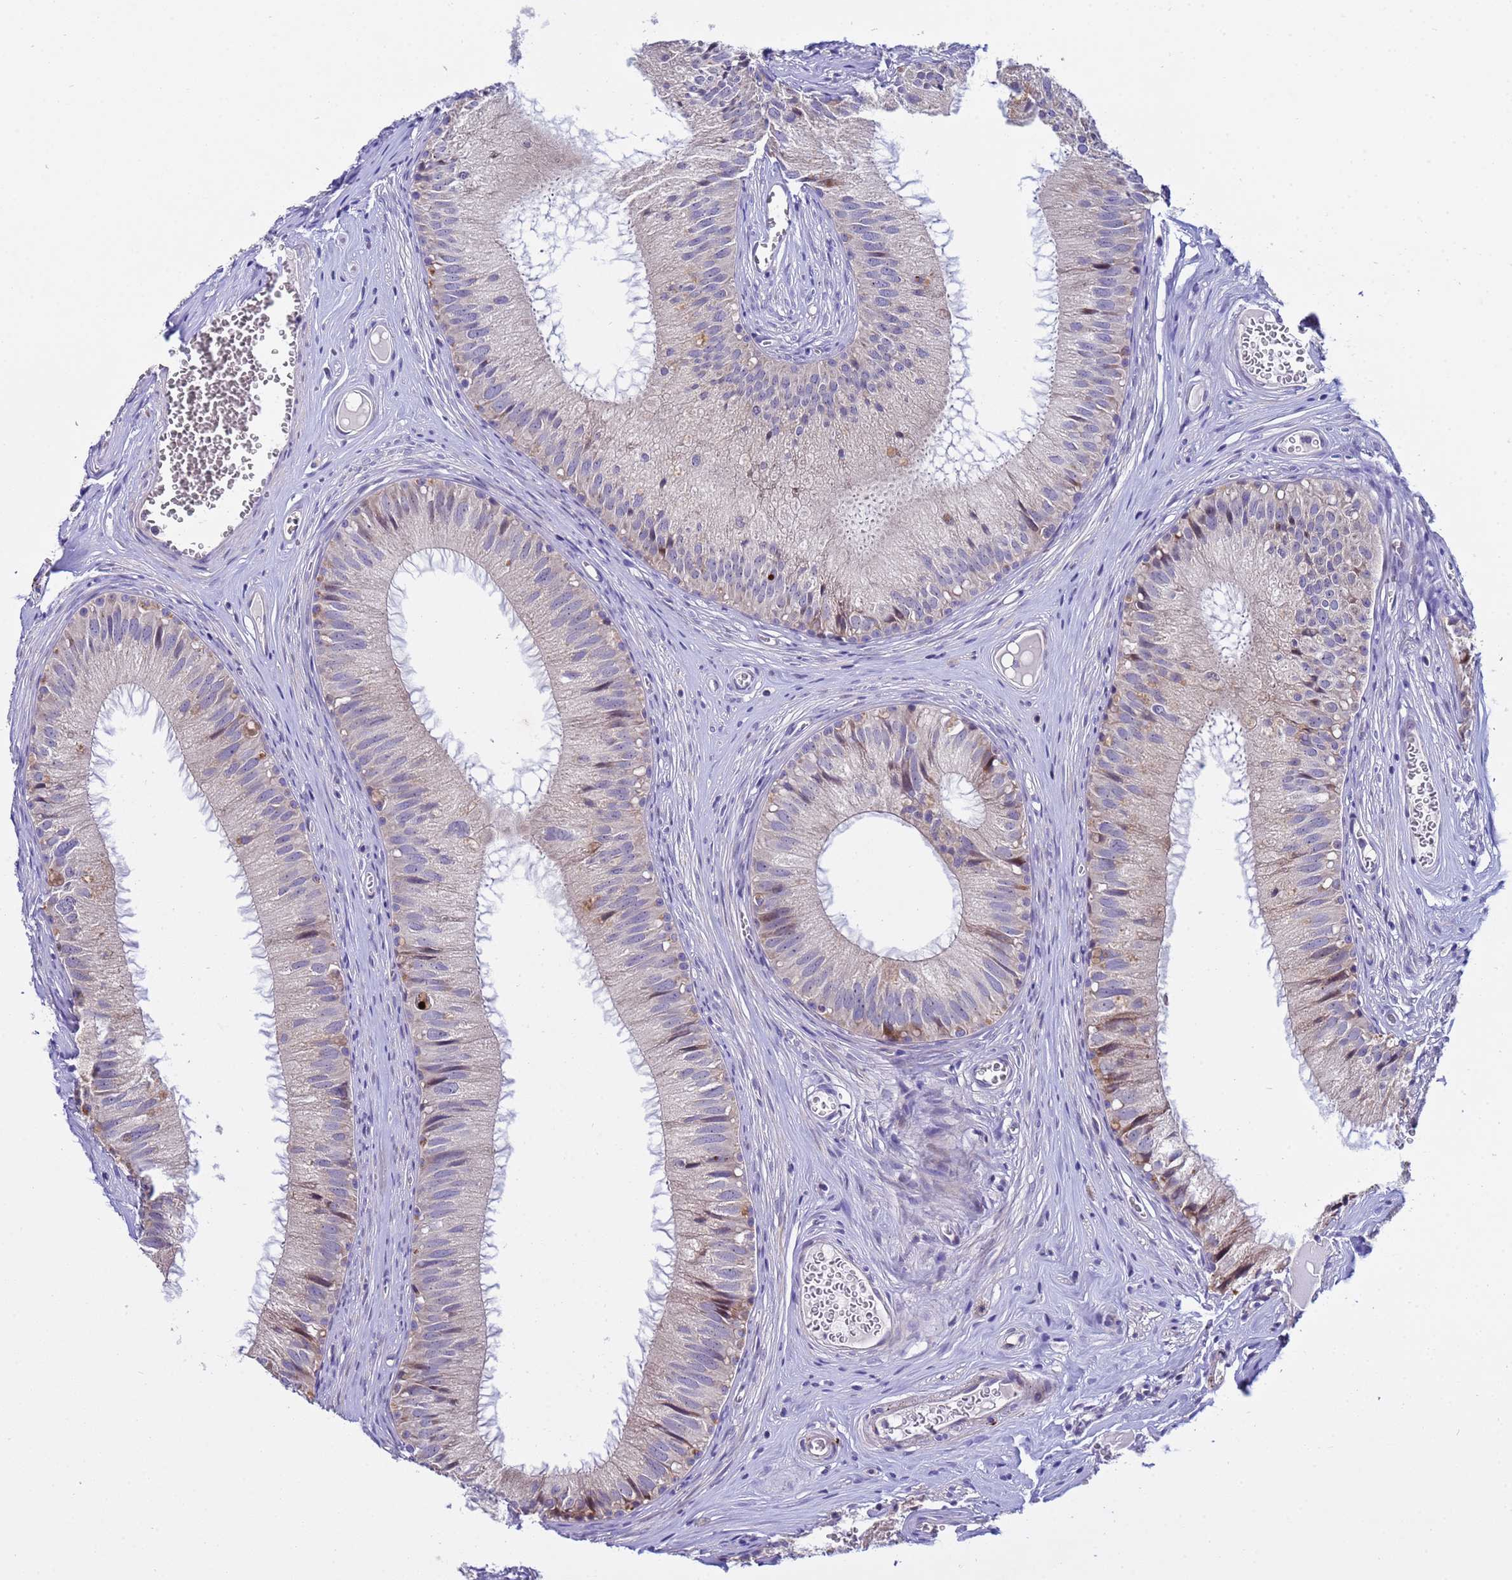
{"staining": {"intensity": "moderate", "quantity": "<25%", "location": "cytoplasmic/membranous"}, "tissue": "epididymis", "cell_type": "Glandular cells", "image_type": "normal", "snomed": [{"axis": "morphology", "description": "Normal tissue, NOS"}, {"axis": "topography", "description": "Epididymis"}], "caption": "IHC (DAB) staining of unremarkable human epididymis exhibits moderate cytoplasmic/membranous protein positivity in approximately <25% of glandular cells.", "gene": "IGSF11", "patient": {"sex": "male", "age": 36}}